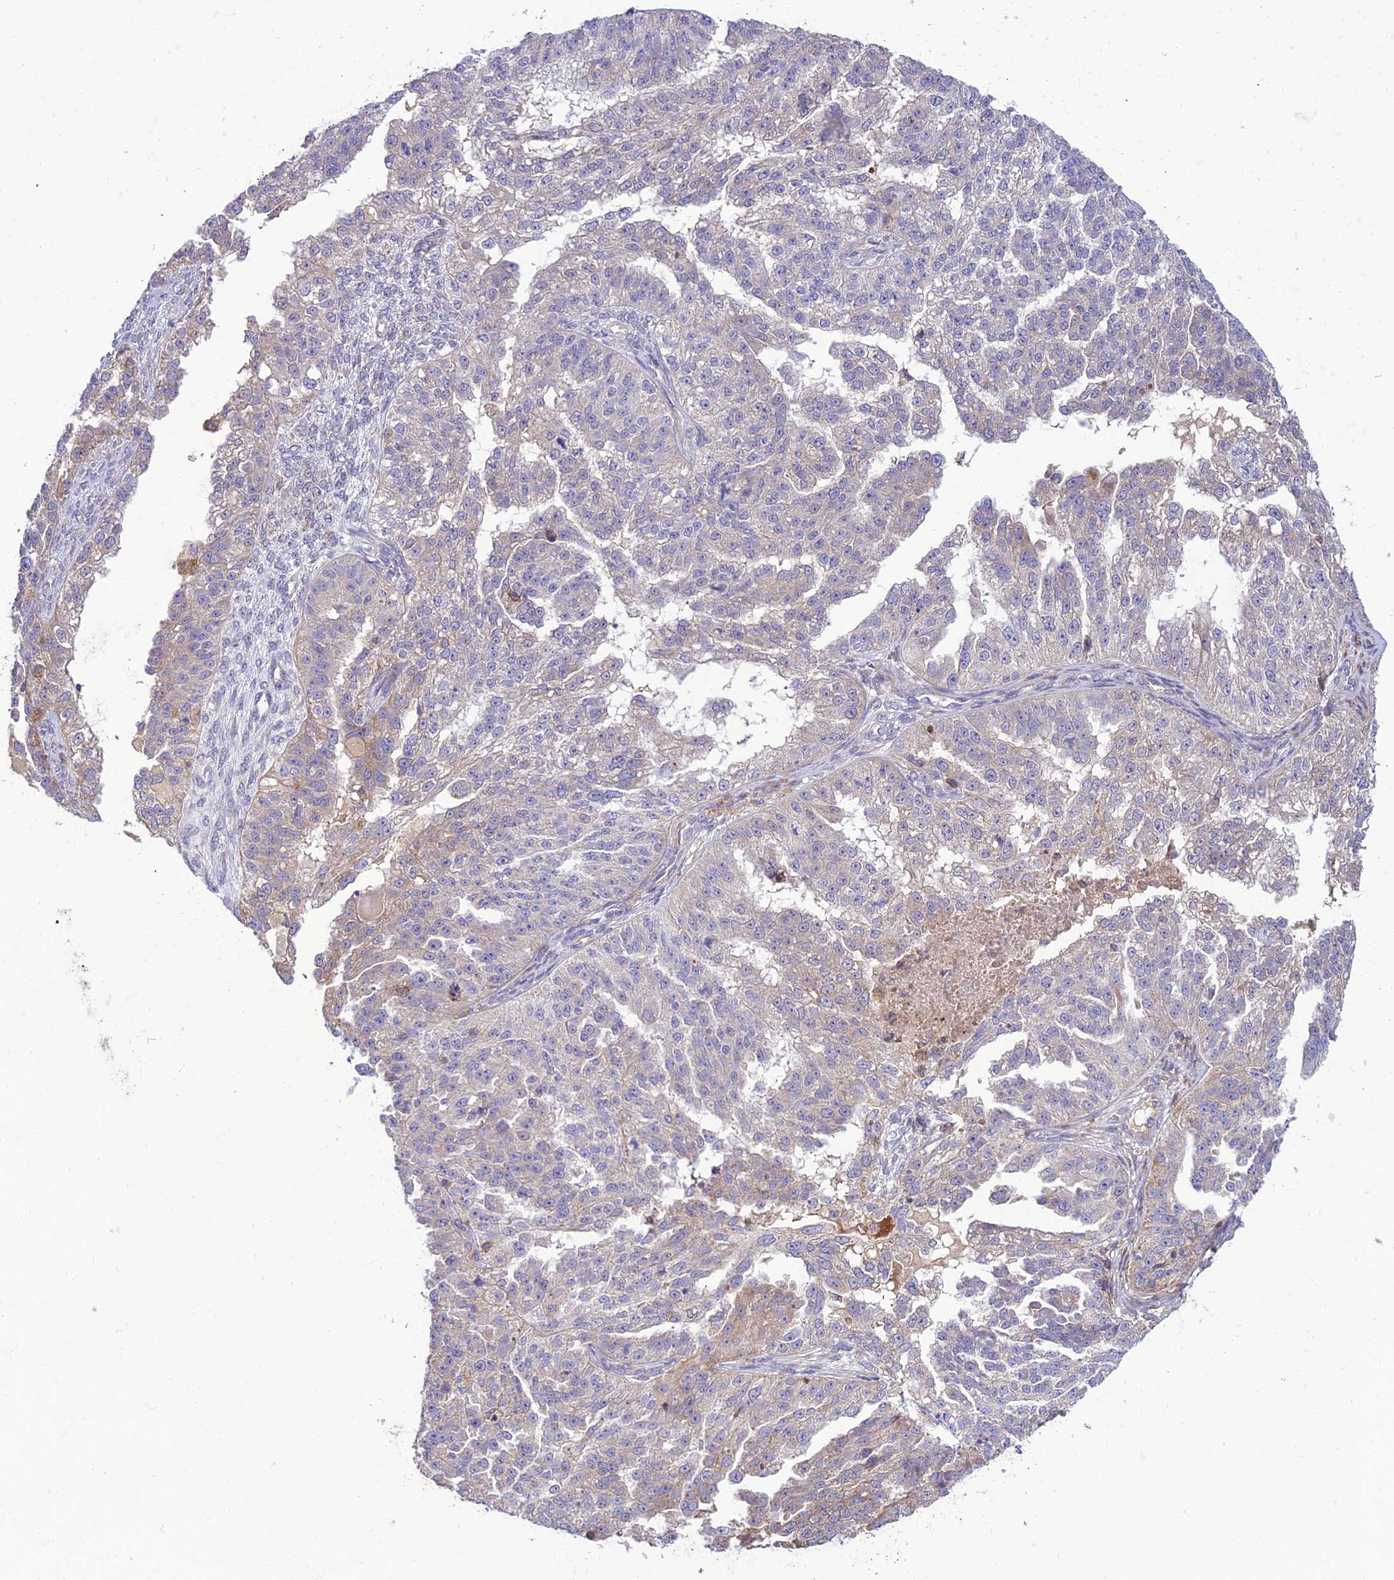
{"staining": {"intensity": "weak", "quantity": "<25%", "location": "cytoplasmic/membranous"}, "tissue": "ovarian cancer", "cell_type": "Tumor cells", "image_type": "cancer", "snomed": [{"axis": "morphology", "description": "Cystadenocarcinoma, serous, NOS"}, {"axis": "topography", "description": "Ovary"}], "caption": "An IHC micrograph of serous cystadenocarcinoma (ovarian) is shown. There is no staining in tumor cells of serous cystadenocarcinoma (ovarian). Brightfield microscopy of immunohistochemistry stained with DAB (brown) and hematoxylin (blue), captured at high magnification.", "gene": "IRAK3", "patient": {"sex": "female", "age": 58}}